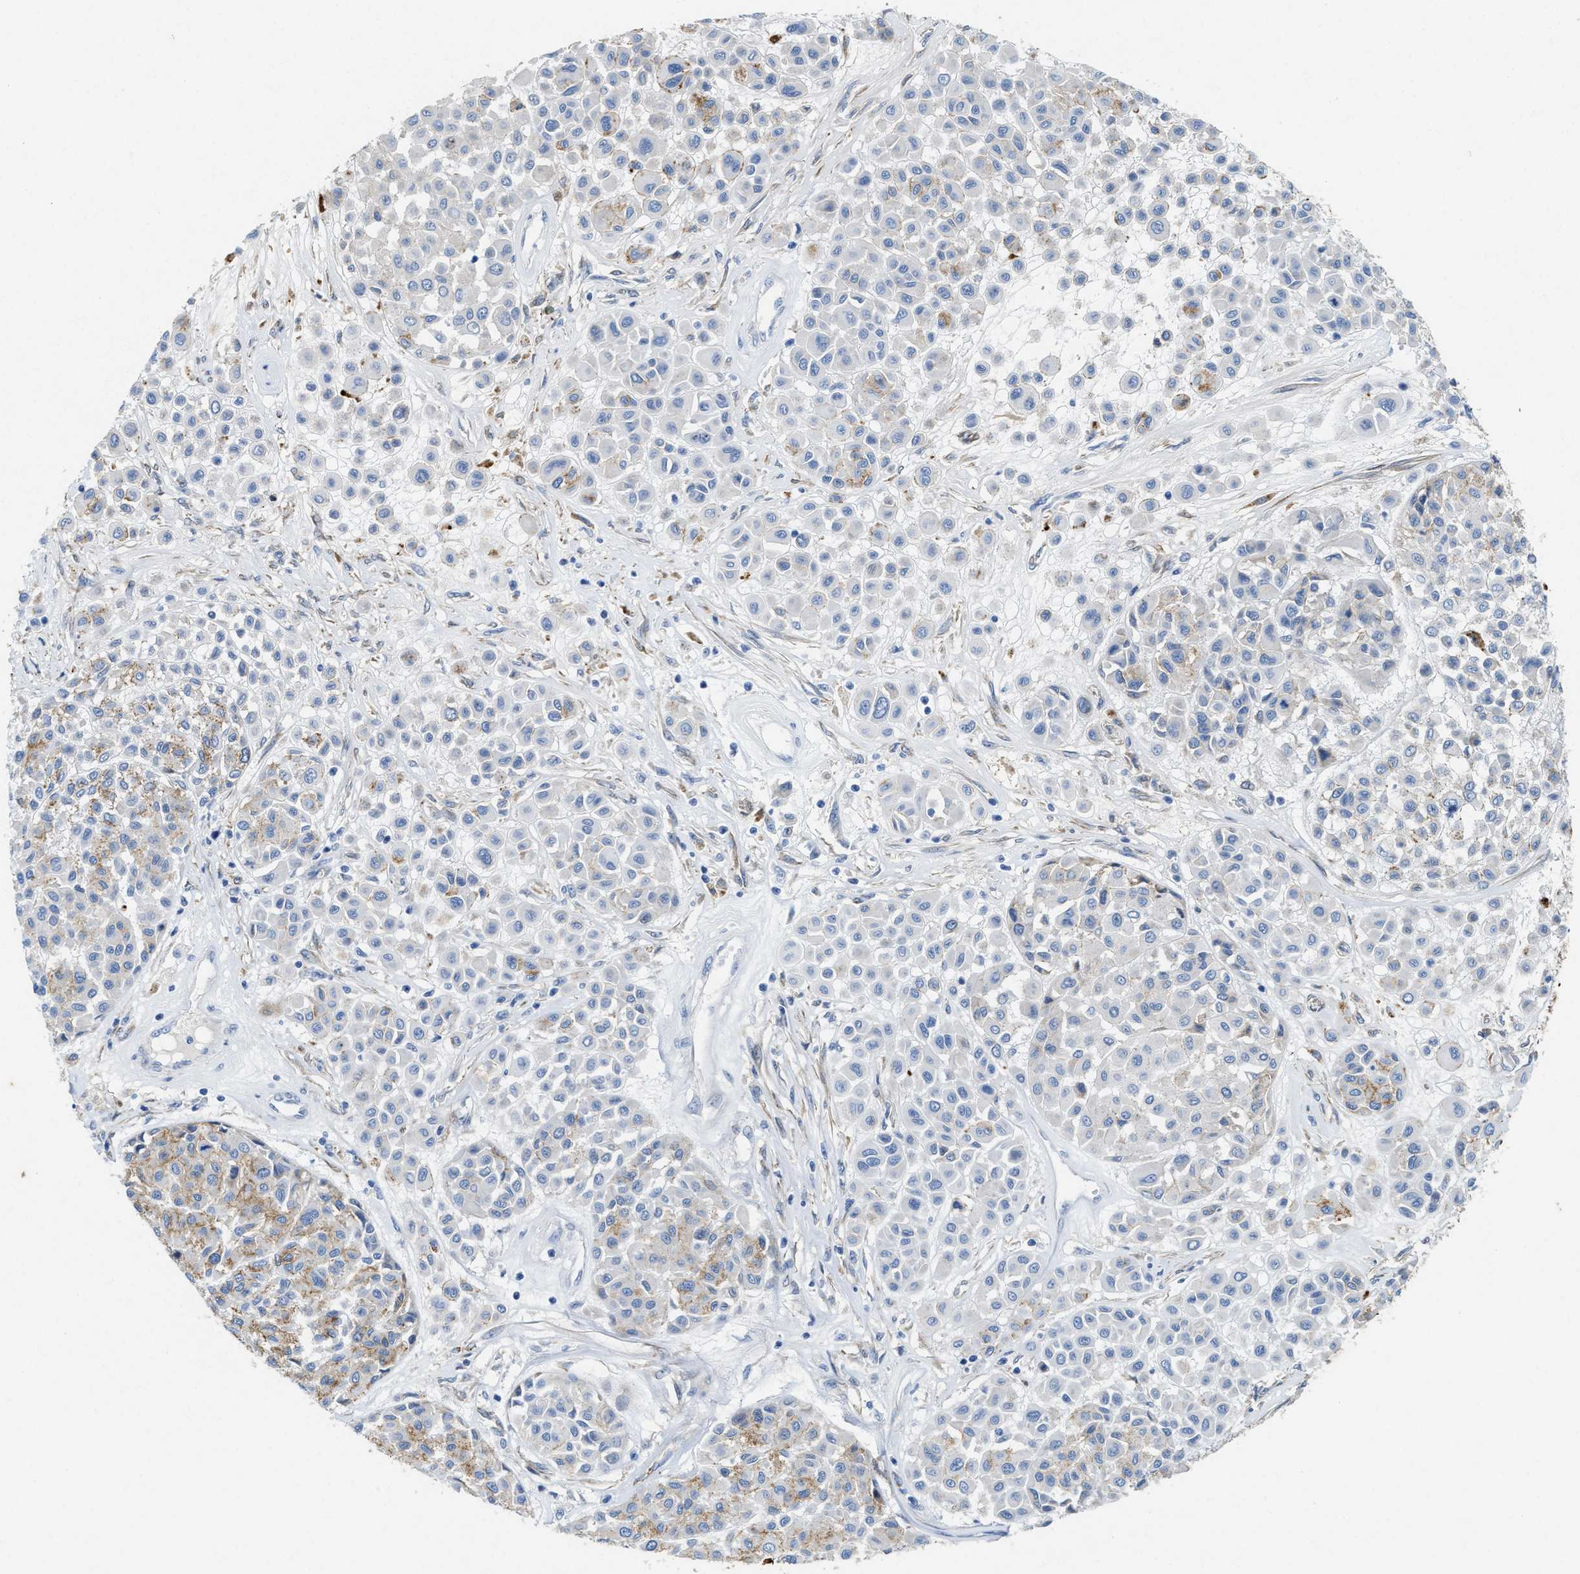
{"staining": {"intensity": "negative", "quantity": "none", "location": "none"}, "tissue": "melanoma", "cell_type": "Tumor cells", "image_type": "cancer", "snomed": [{"axis": "morphology", "description": "Malignant melanoma, Metastatic site"}, {"axis": "topography", "description": "Soft tissue"}], "caption": "A histopathology image of human malignant melanoma (metastatic site) is negative for staining in tumor cells.", "gene": "ASS1", "patient": {"sex": "male", "age": 41}}